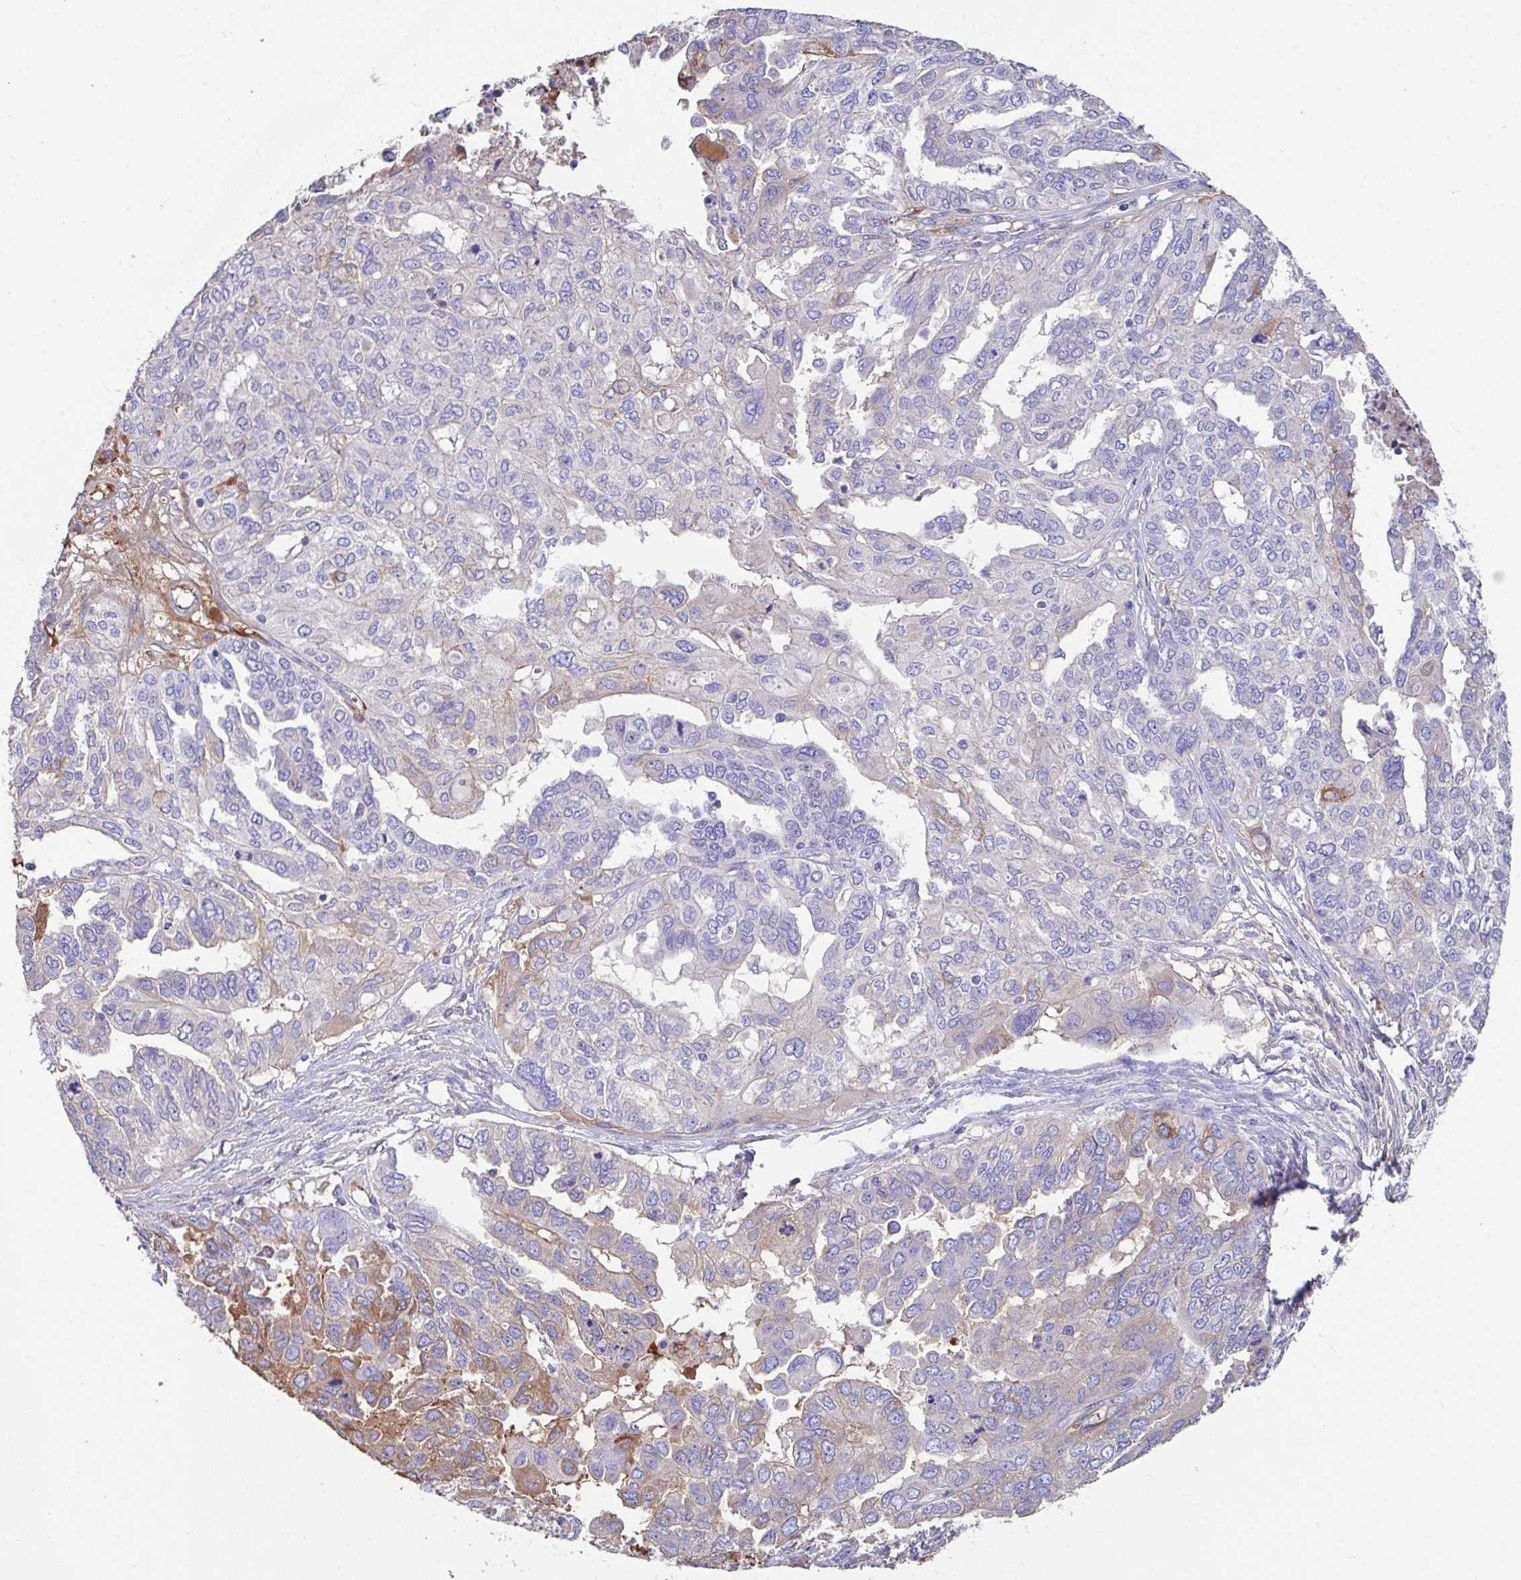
{"staining": {"intensity": "moderate", "quantity": "<25%", "location": "cytoplasmic/membranous"}, "tissue": "ovarian cancer", "cell_type": "Tumor cells", "image_type": "cancer", "snomed": [{"axis": "morphology", "description": "Cystadenocarcinoma, serous, NOS"}, {"axis": "topography", "description": "Ovary"}], "caption": "A brown stain shows moderate cytoplasmic/membranous positivity of a protein in human ovarian cancer tumor cells.", "gene": "ZNF813", "patient": {"sex": "female", "age": 53}}